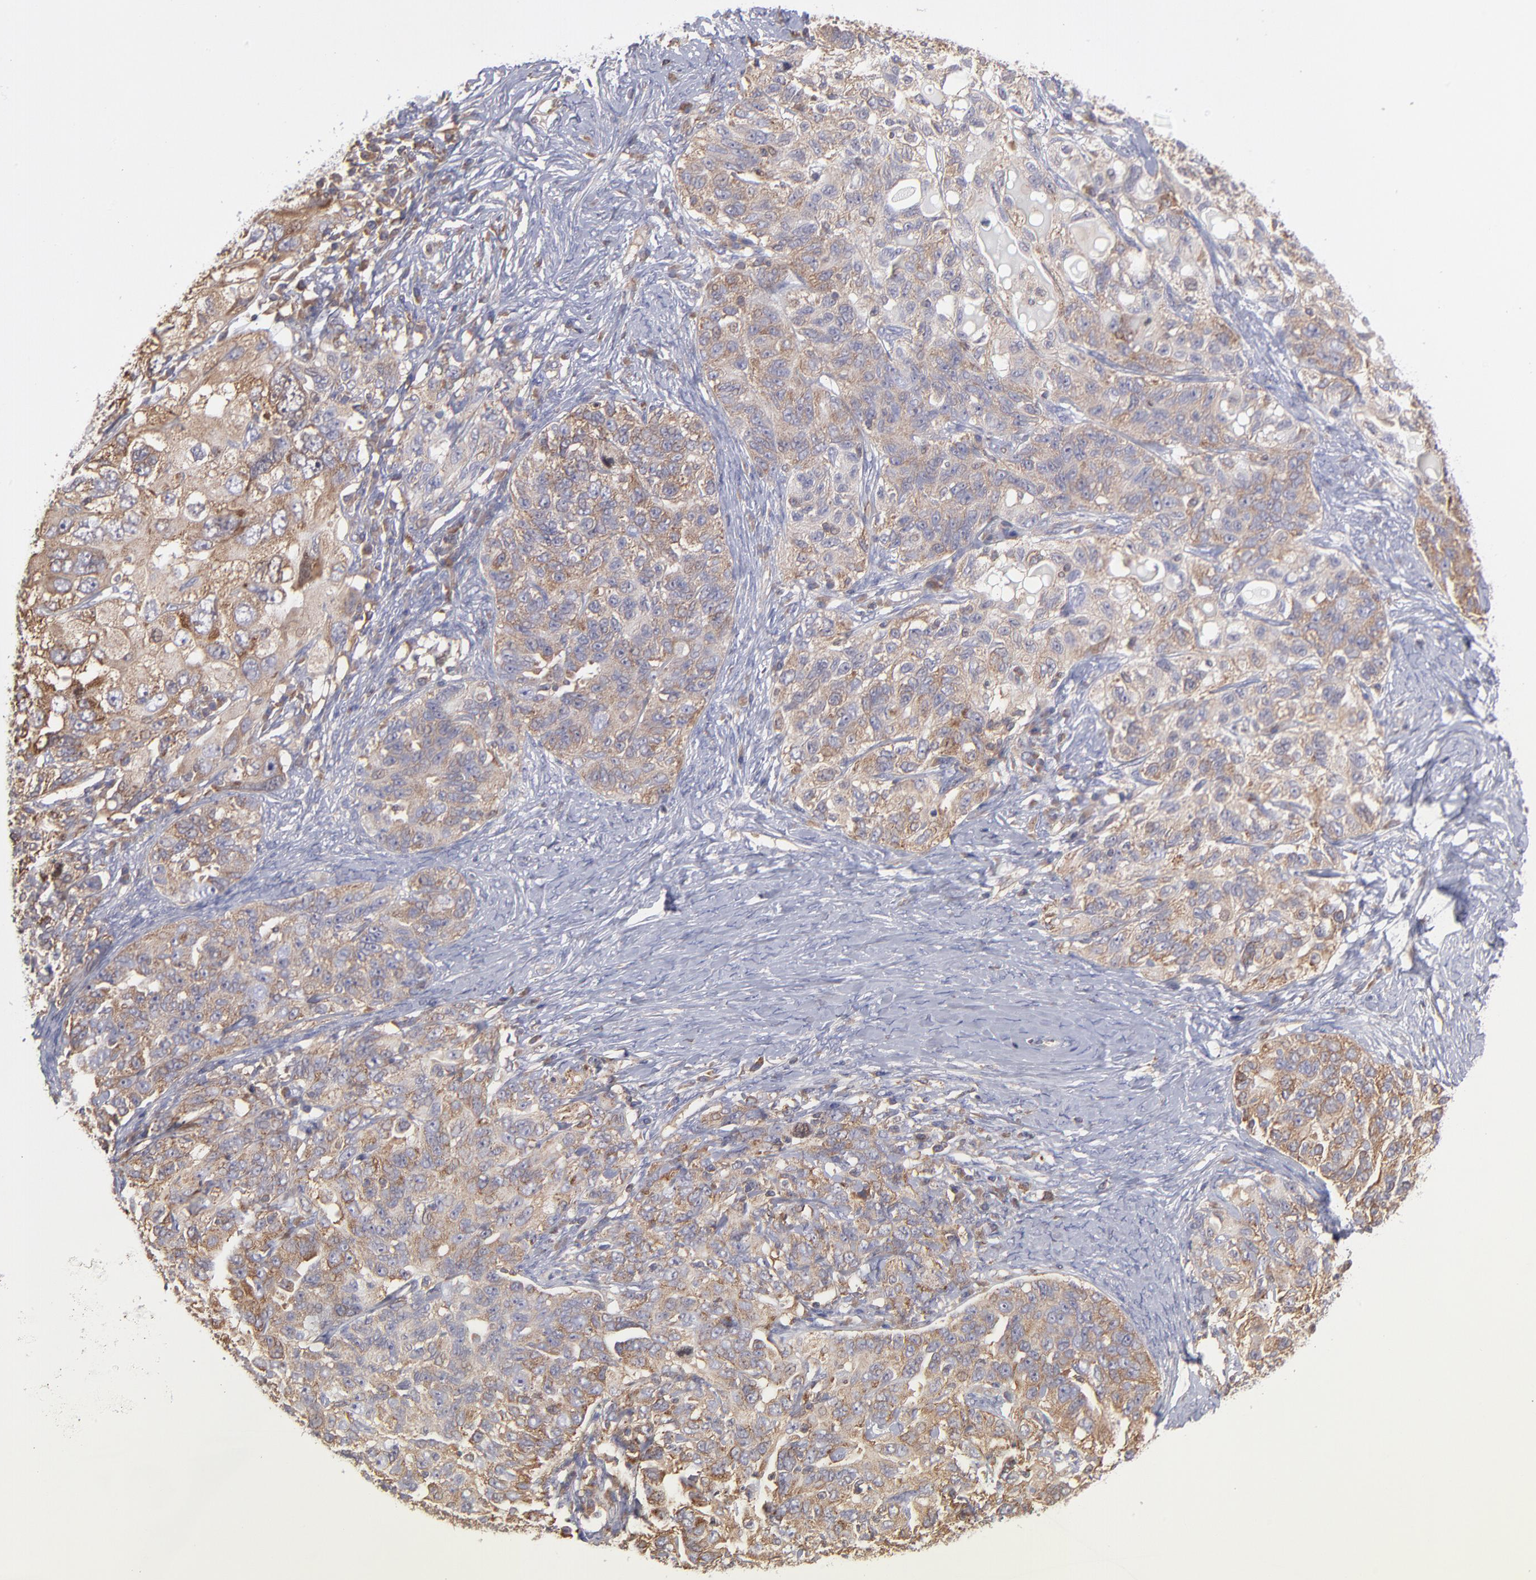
{"staining": {"intensity": "weak", "quantity": ">75%", "location": "cytoplasmic/membranous"}, "tissue": "ovarian cancer", "cell_type": "Tumor cells", "image_type": "cancer", "snomed": [{"axis": "morphology", "description": "Cystadenocarcinoma, serous, NOS"}, {"axis": "topography", "description": "Ovary"}], "caption": "High-power microscopy captured an immunohistochemistry (IHC) photomicrograph of ovarian cancer (serous cystadenocarcinoma), revealing weak cytoplasmic/membranous positivity in approximately >75% of tumor cells.", "gene": "MAPRE1", "patient": {"sex": "female", "age": 82}}